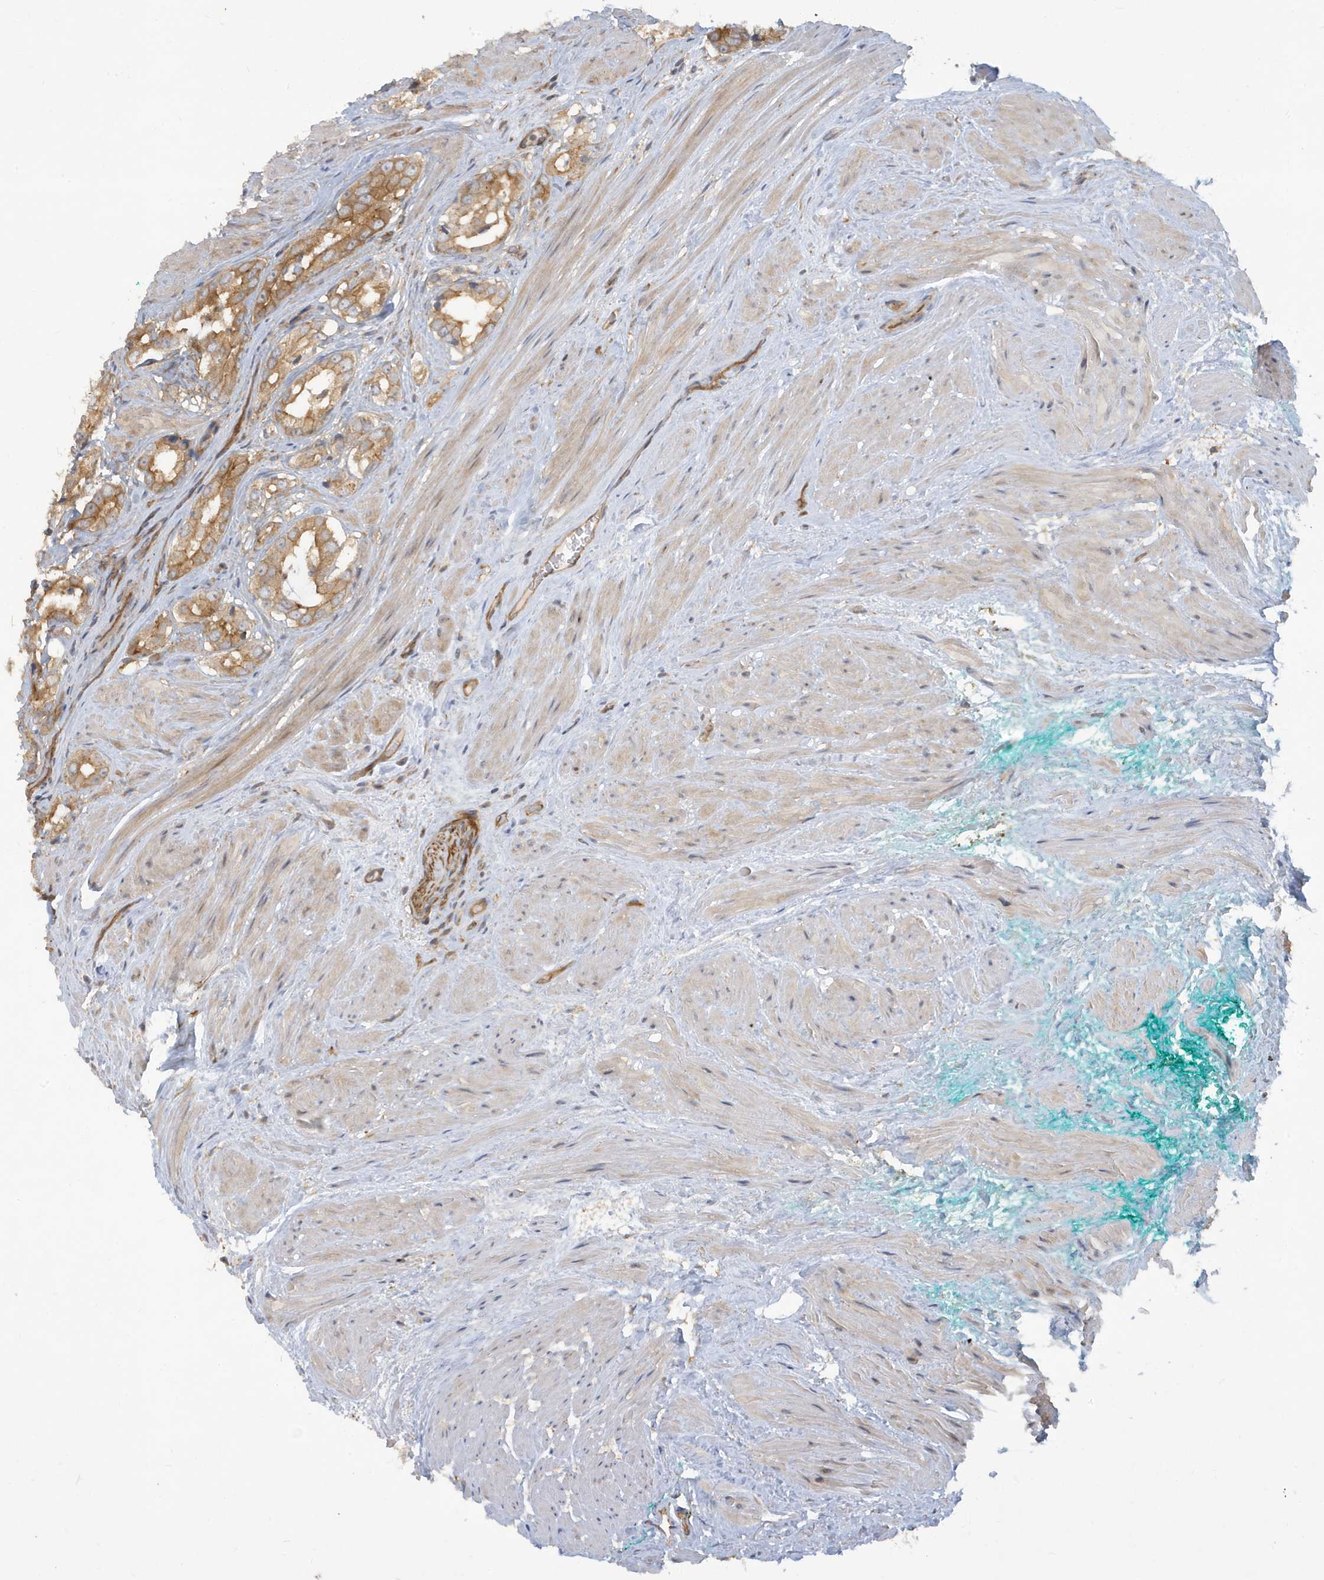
{"staining": {"intensity": "moderate", "quantity": ">75%", "location": "cytoplasmic/membranous"}, "tissue": "prostate cancer", "cell_type": "Tumor cells", "image_type": "cancer", "snomed": [{"axis": "morphology", "description": "Adenocarcinoma, Low grade"}, {"axis": "topography", "description": "Prostate"}], "caption": "Protein staining reveals moderate cytoplasmic/membranous staining in approximately >75% of tumor cells in prostate adenocarcinoma (low-grade).", "gene": "ATP23", "patient": {"sex": "male", "age": 54}}